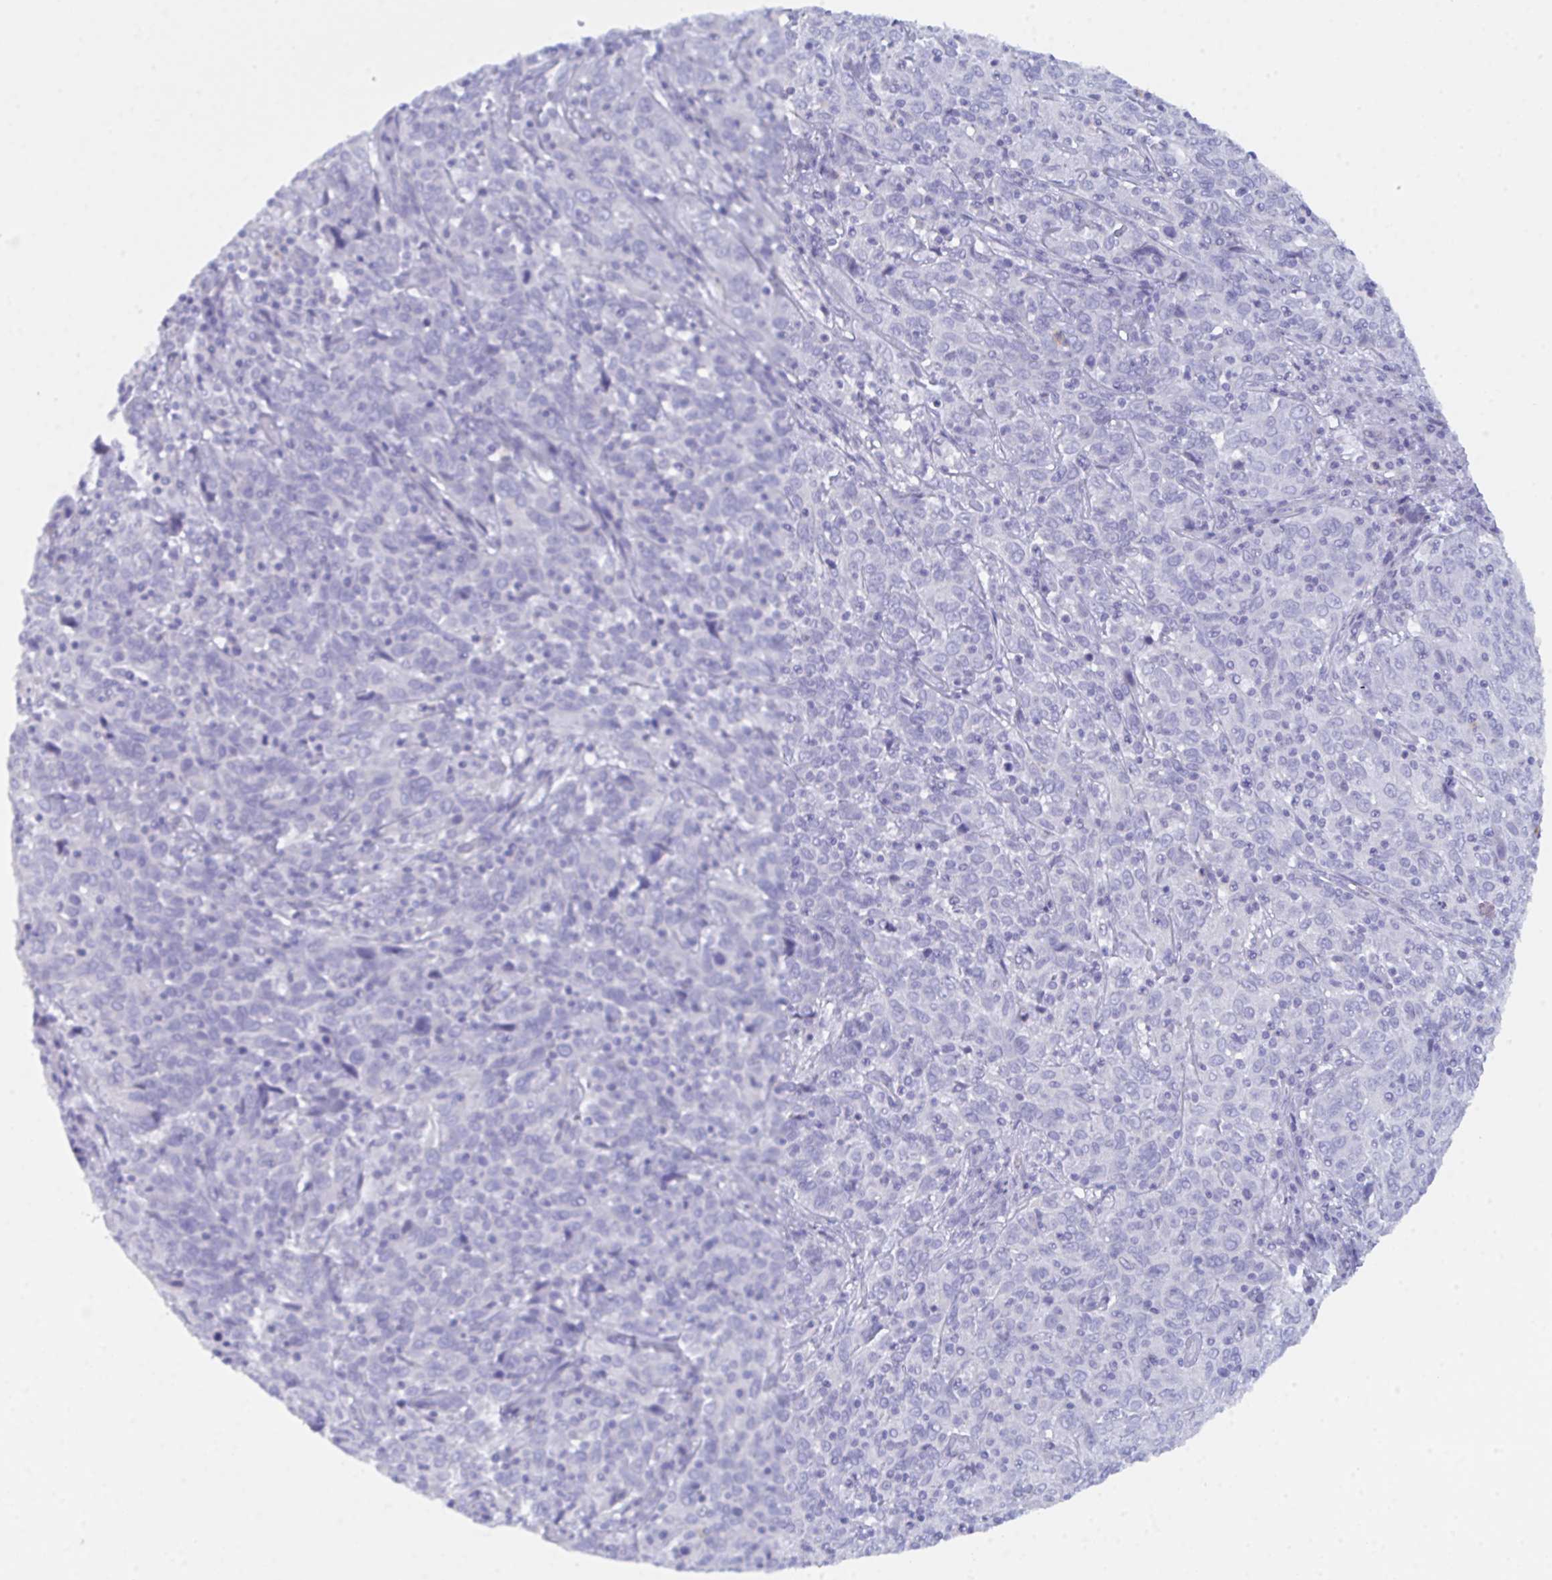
{"staining": {"intensity": "negative", "quantity": "none", "location": "none"}, "tissue": "cervical cancer", "cell_type": "Tumor cells", "image_type": "cancer", "snomed": [{"axis": "morphology", "description": "Squamous cell carcinoma, NOS"}, {"axis": "topography", "description": "Cervix"}], "caption": "A micrograph of cervical cancer stained for a protein exhibits no brown staining in tumor cells.", "gene": "CEP170B", "patient": {"sex": "female", "age": 46}}